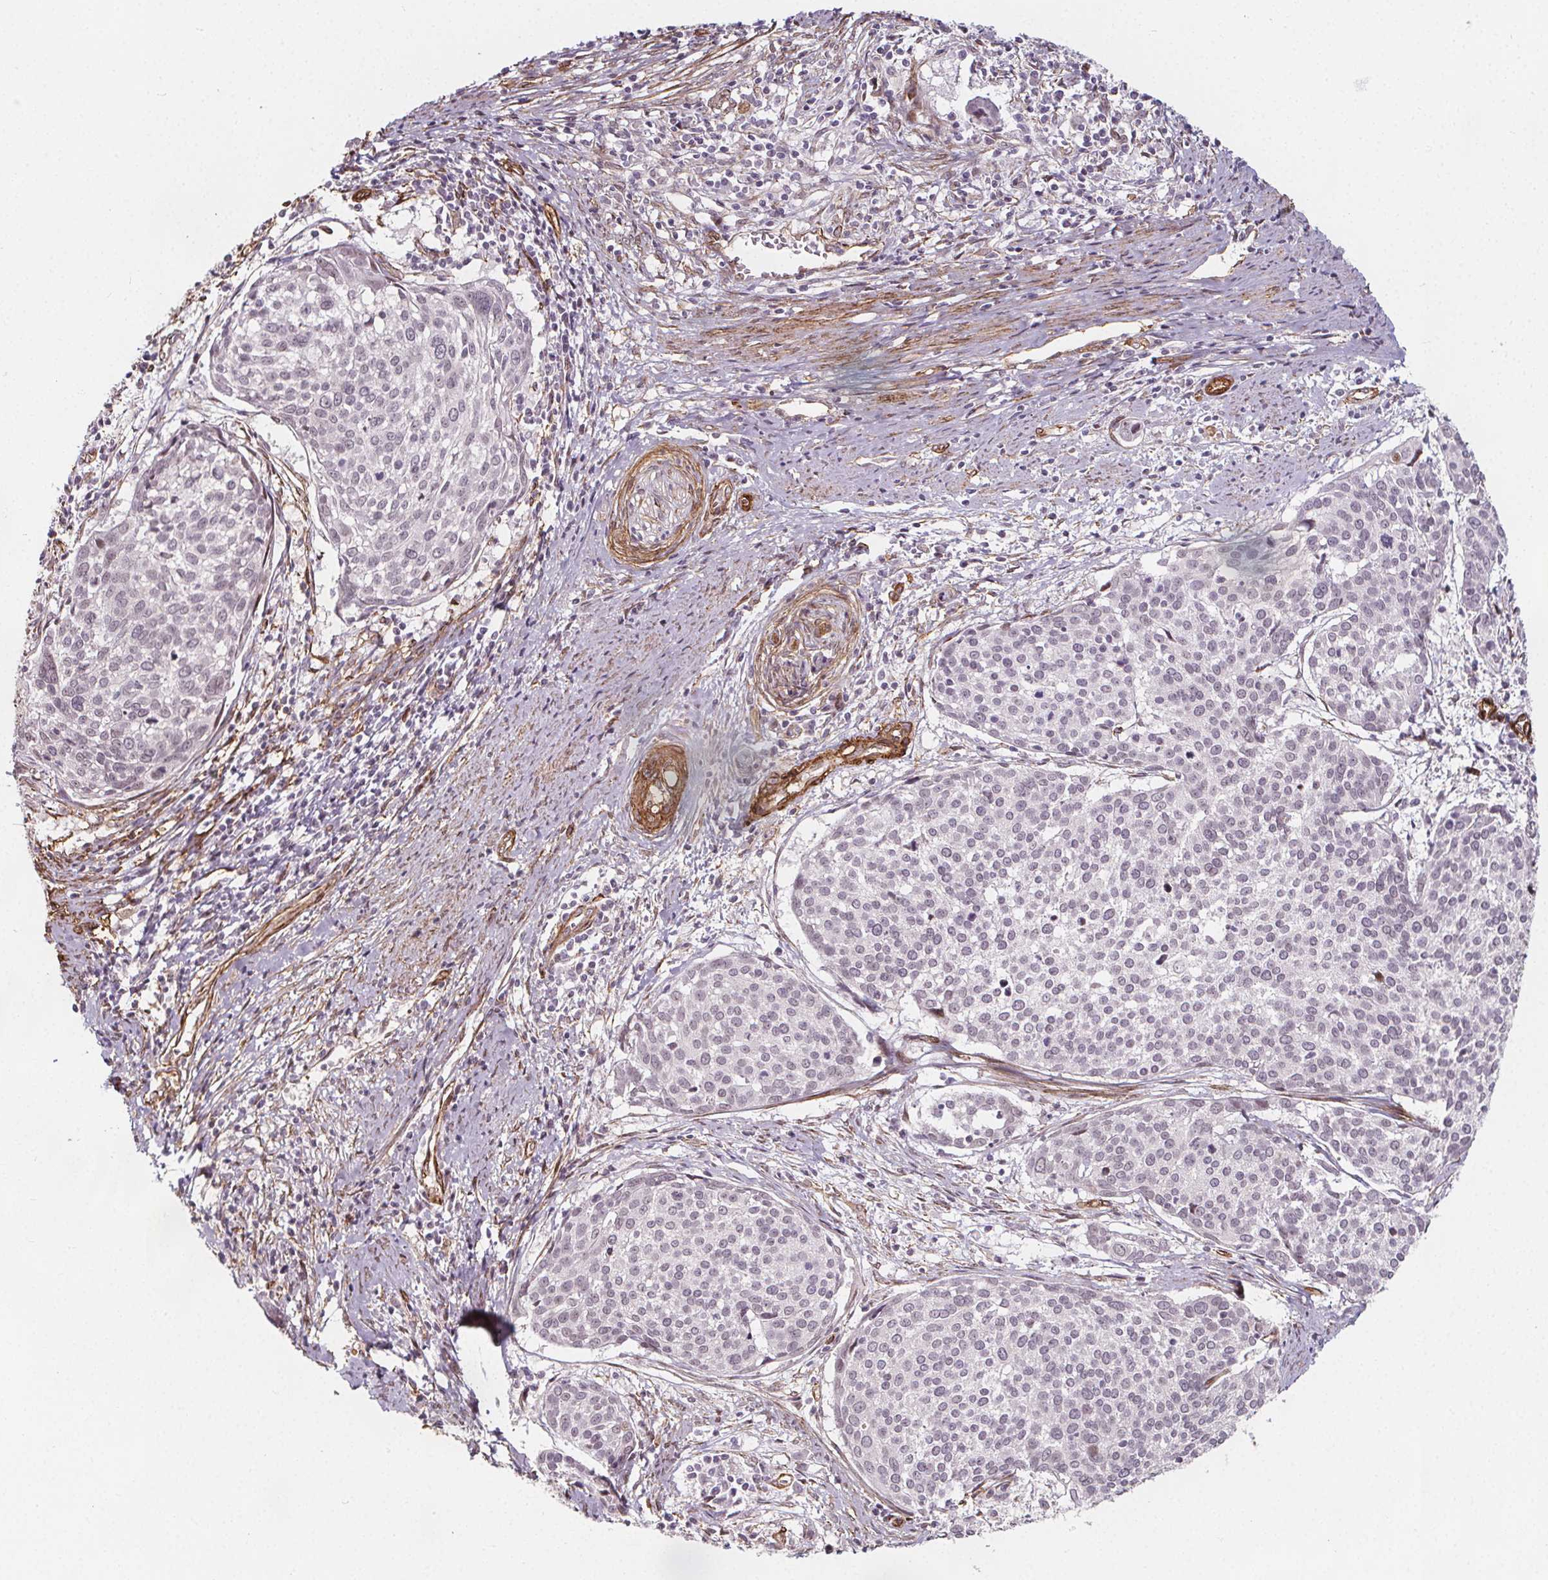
{"staining": {"intensity": "negative", "quantity": "none", "location": "none"}, "tissue": "cervical cancer", "cell_type": "Tumor cells", "image_type": "cancer", "snomed": [{"axis": "morphology", "description": "Squamous cell carcinoma, NOS"}, {"axis": "topography", "description": "Cervix"}], "caption": "Tumor cells show no significant staining in cervical cancer.", "gene": "HAS1", "patient": {"sex": "female", "age": 39}}